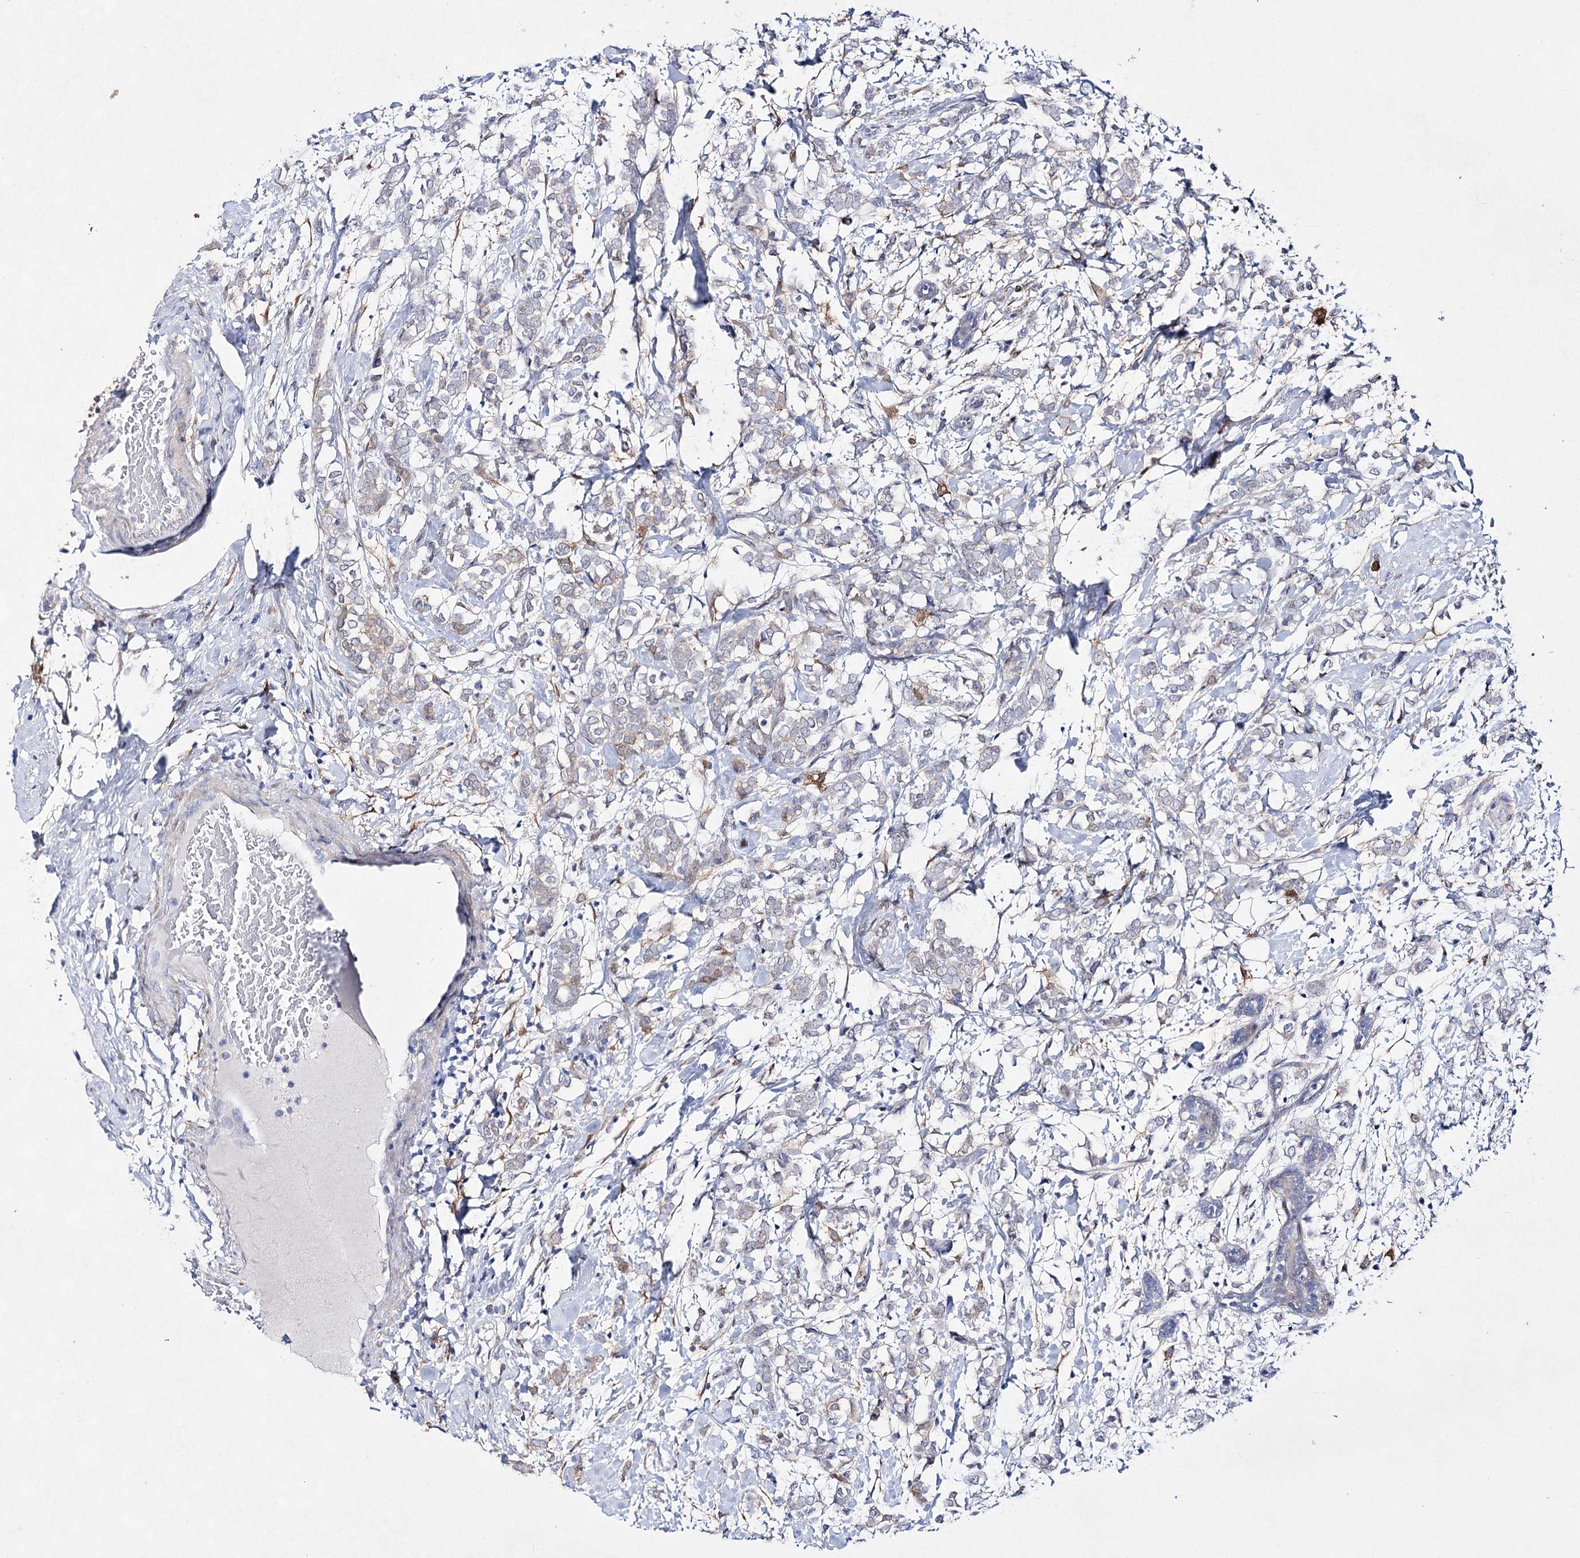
{"staining": {"intensity": "moderate", "quantity": "<25%", "location": "cytoplasmic/membranous"}, "tissue": "breast cancer", "cell_type": "Tumor cells", "image_type": "cancer", "snomed": [{"axis": "morphology", "description": "Normal tissue, NOS"}, {"axis": "morphology", "description": "Lobular carcinoma"}, {"axis": "topography", "description": "Breast"}], "caption": "Immunohistochemistry staining of breast lobular carcinoma, which demonstrates low levels of moderate cytoplasmic/membranous positivity in approximately <25% of tumor cells indicating moderate cytoplasmic/membranous protein staining. The staining was performed using DAB (3,3'-diaminobenzidine) (brown) for protein detection and nuclei were counterstained in hematoxylin (blue).", "gene": "UGDH", "patient": {"sex": "female", "age": 47}}